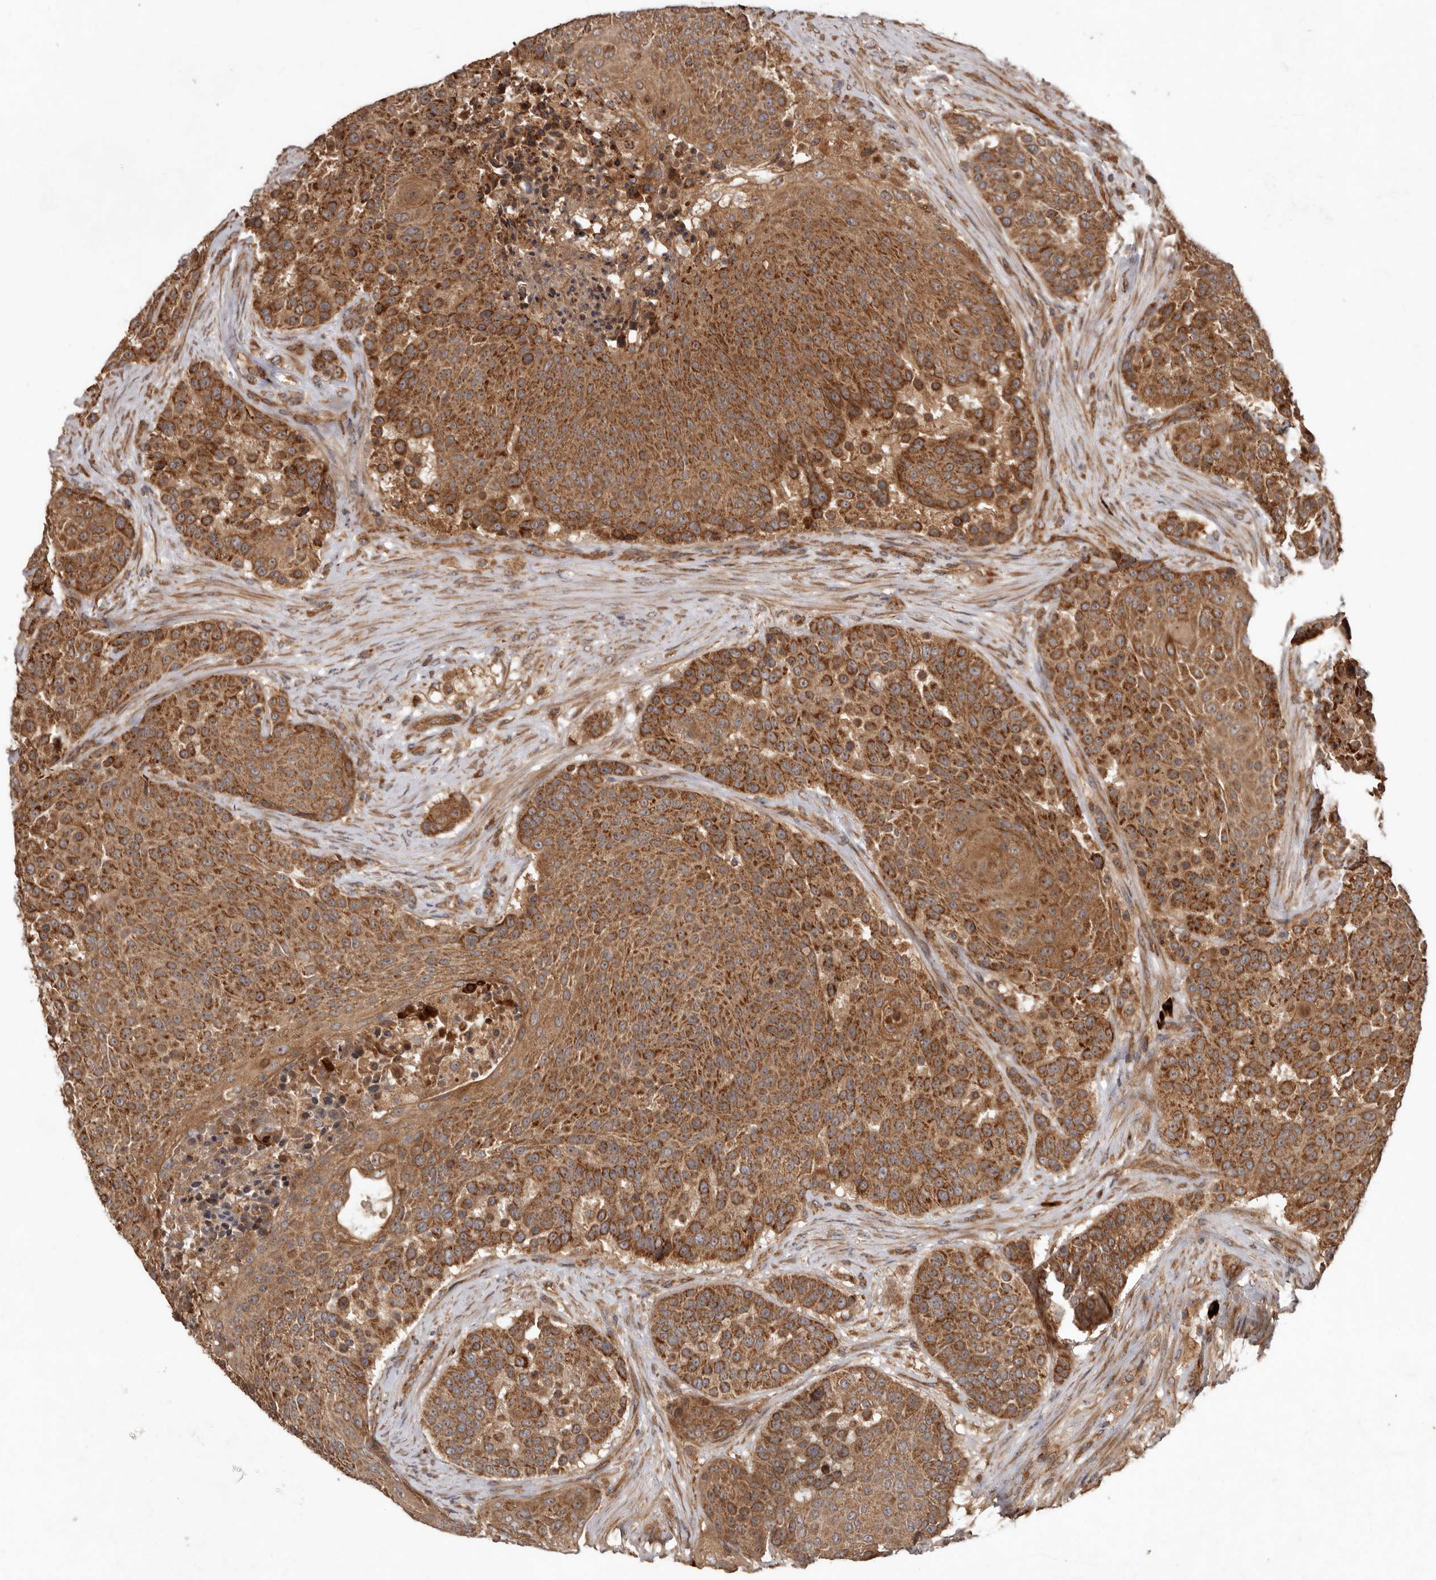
{"staining": {"intensity": "strong", "quantity": ">75%", "location": "cytoplasmic/membranous"}, "tissue": "urothelial cancer", "cell_type": "Tumor cells", "image_type": "cancer", "snomed": [{"axis": "morphology", "description": "Urothelial carcinoma, High grade"}, {"axis": "topography", "description": "Urinary bladder"}], "caption": "Urothelial cancer stained for a protein exhibits strong cytoplasmic/membranous positivity in tumor cells.", "gene": "STK36", "patient": {"sex": "female", "age": 63}}